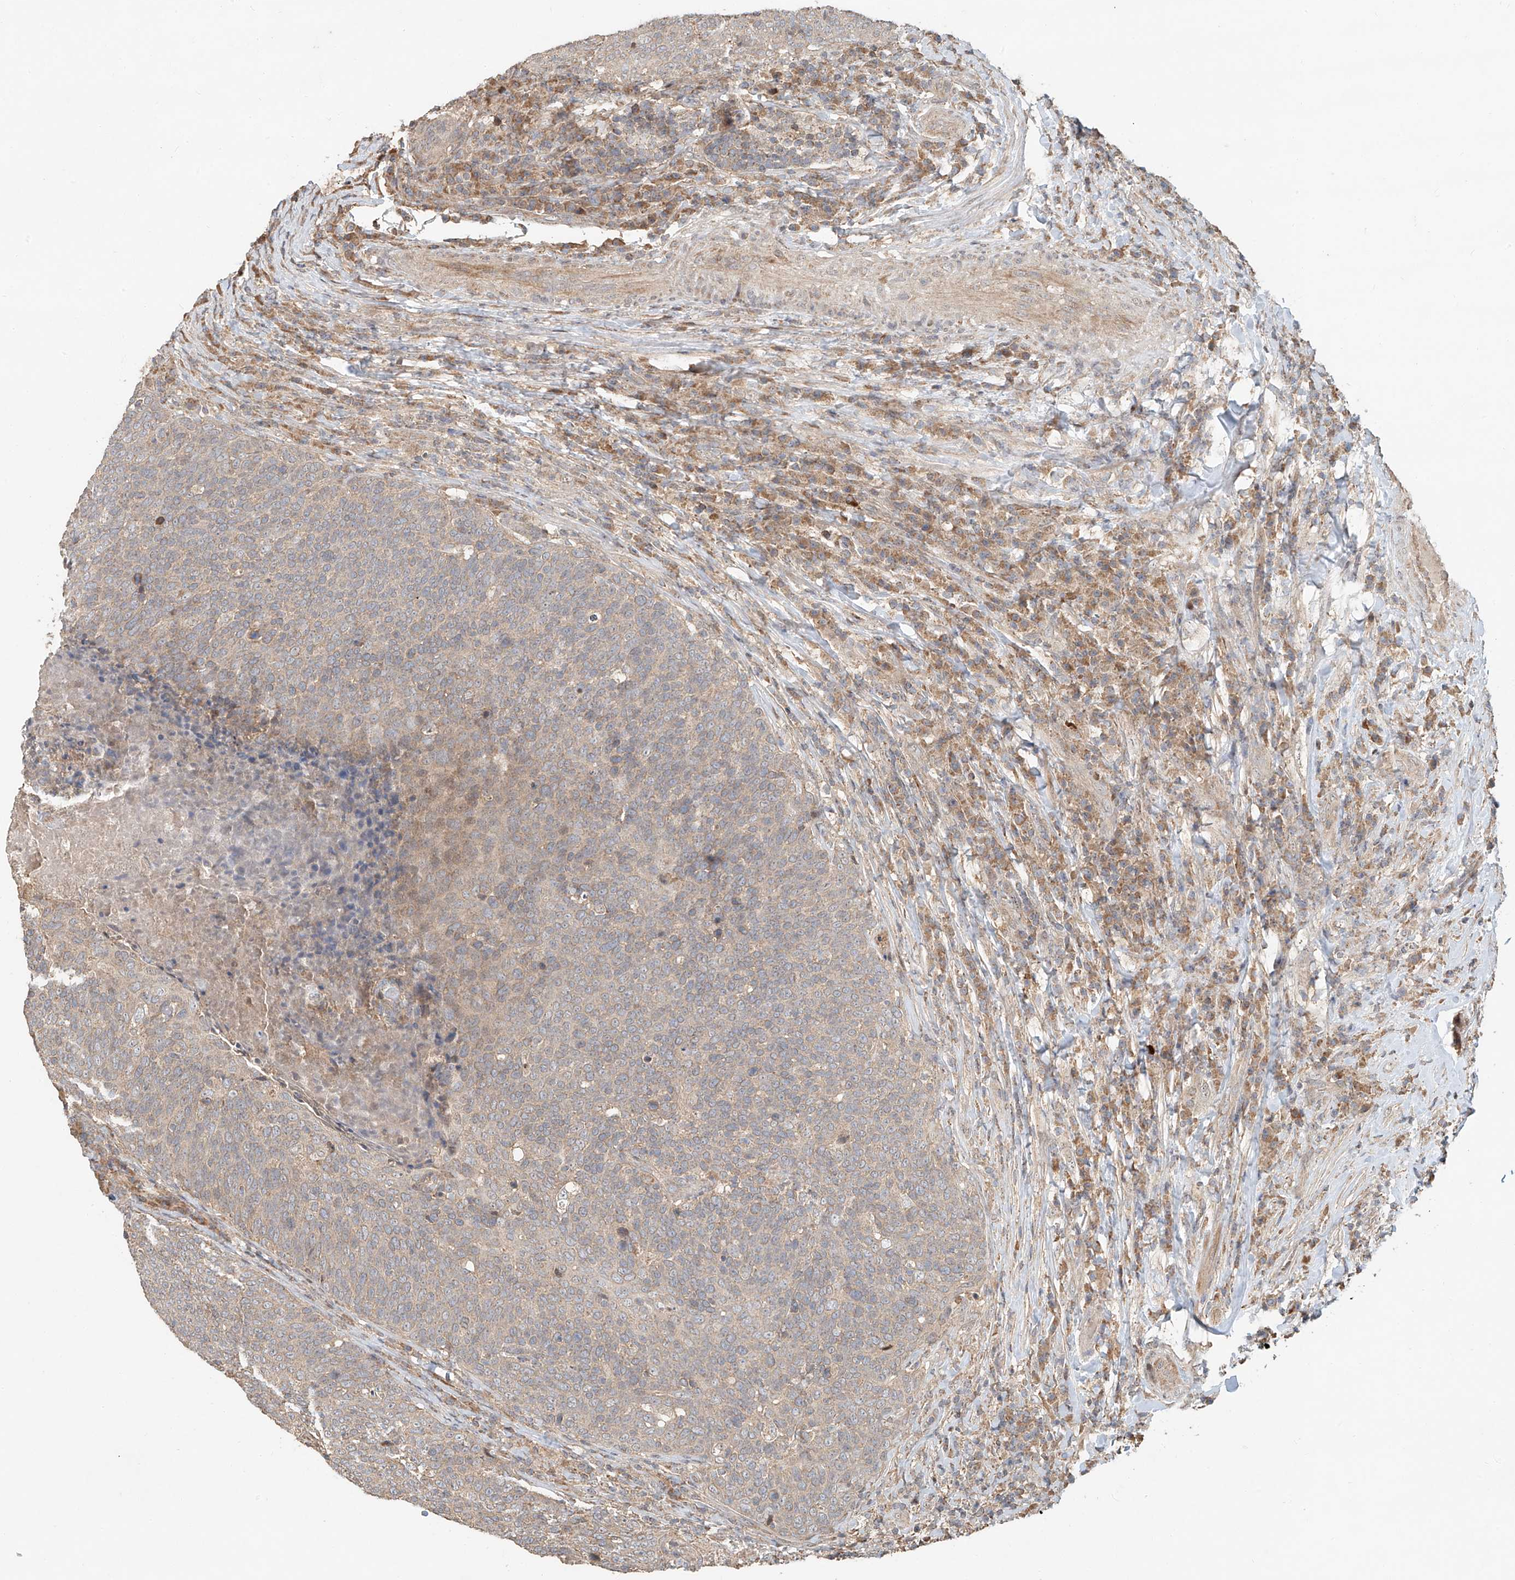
{"staining": {"intensity": "weak", "quantity": "<25%", "location": "cytoplasmic/membranous"}, "tissue": "head and neck cancer", "cell_type": "Tumor cells", "image_type": "cancer", "snomed": [{"axis": "morphology", "description": "Squamous cell carcinoma, NOS"}, {"axis": "morphology", "description": "Squamous cell carcinoma, metastatic, NOS"}, {"axis": "topography", "description": "Lymph node"}, {"axis": "topography", "description": "Head-Neck"}], "caption": "Tumor cells show no significant protein positivity in squamous cell carcinoma (head and neck). (Brightfield microscopy of DAB IHC at high magnification).", "gene": "TMEM61", "patient": {"sex": "male", "age": 62}}